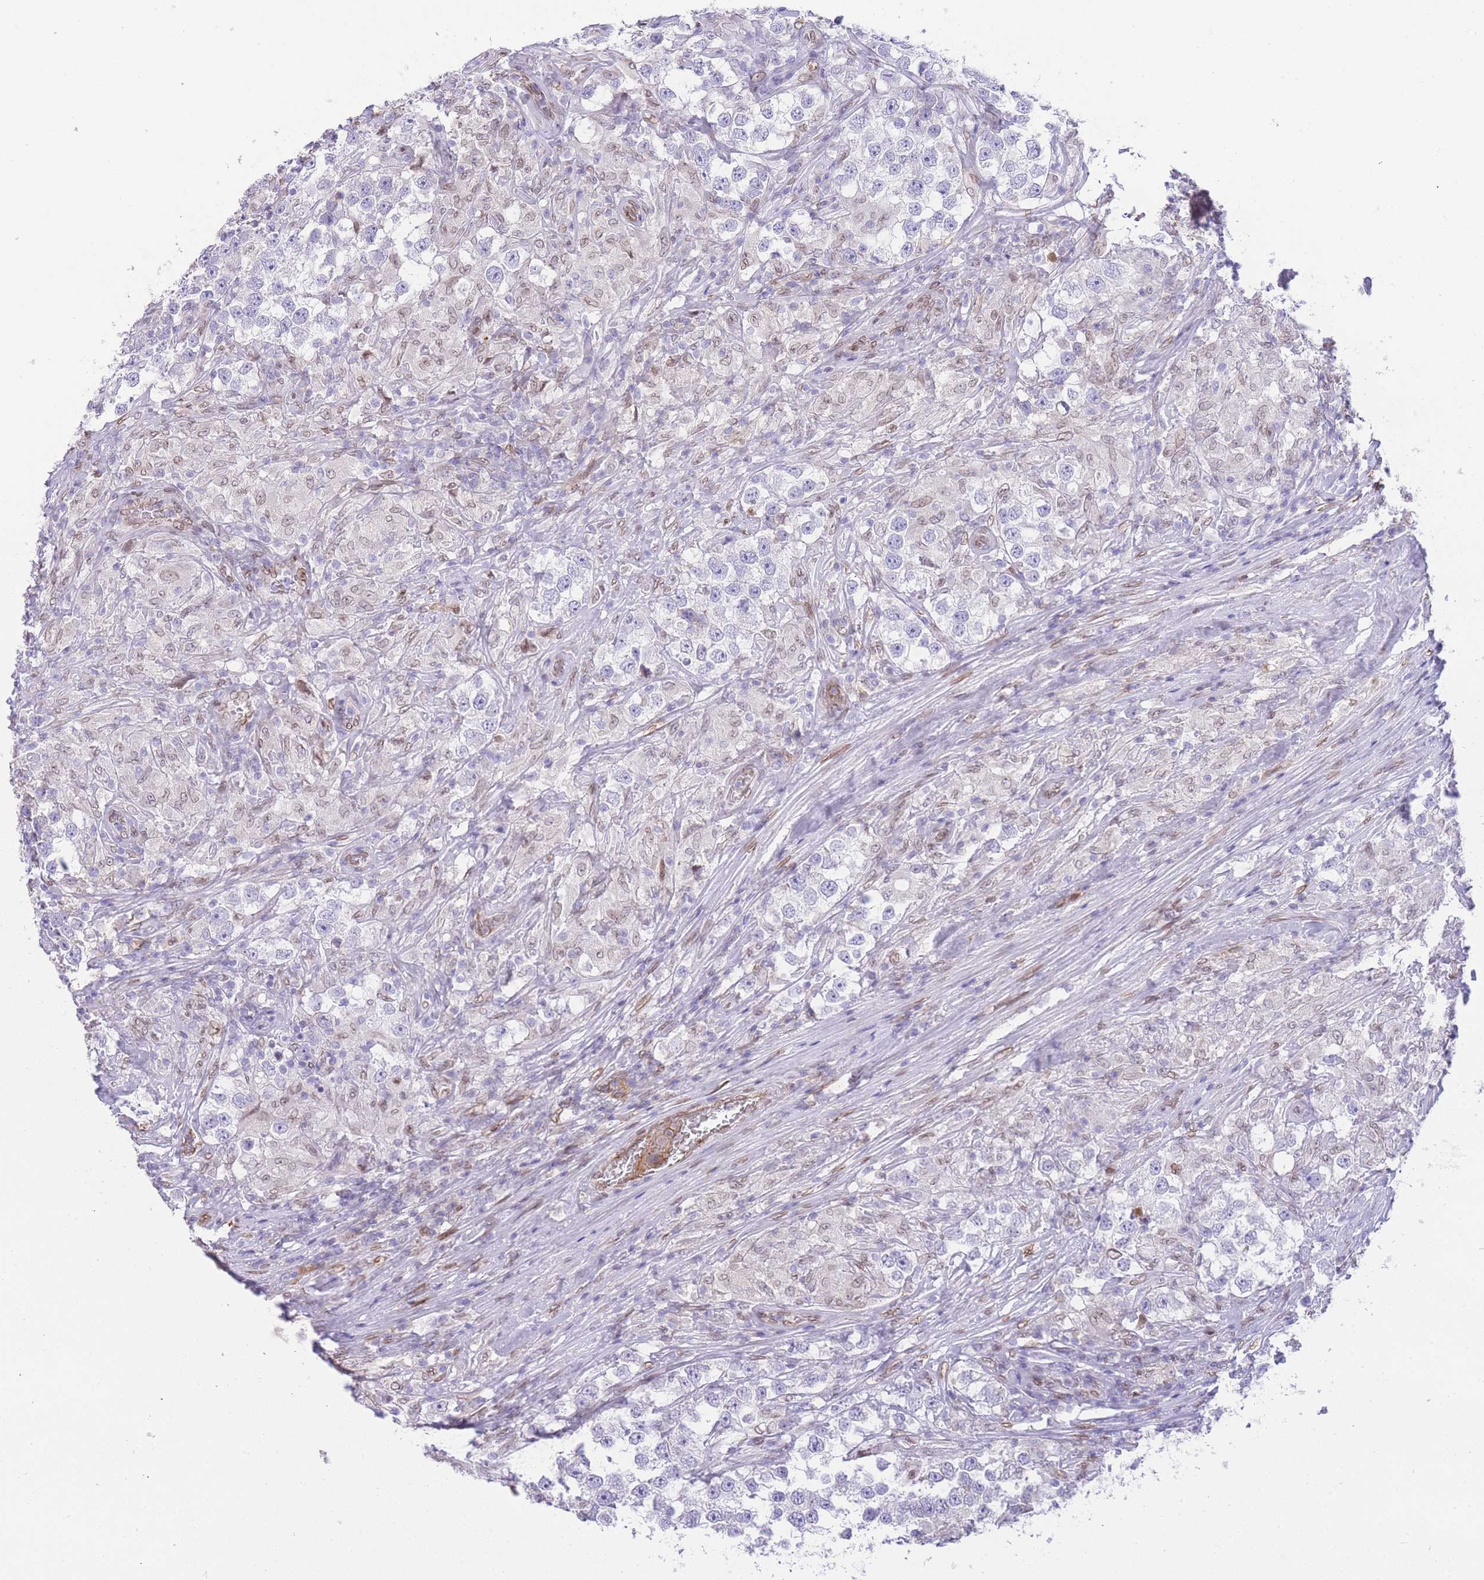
{"staining": {"intensity": "negative", "quantity": "none", "location": "none"}, "tissue": "testis cancer", "cell_type": "Tumor cells", "image_type": "cancer", "snomed": [{"axis": "morphology", "description": "Seminoma, NOS"}, {"axis": "topography", "description": "Testis"}], "caption": "This is a micrograph of immunohistochemistry staining of testis cancer, which shows no expression in tumor cells.", "gene": "OR10AD1", "patient": {"sex": "male", "age": 46}}